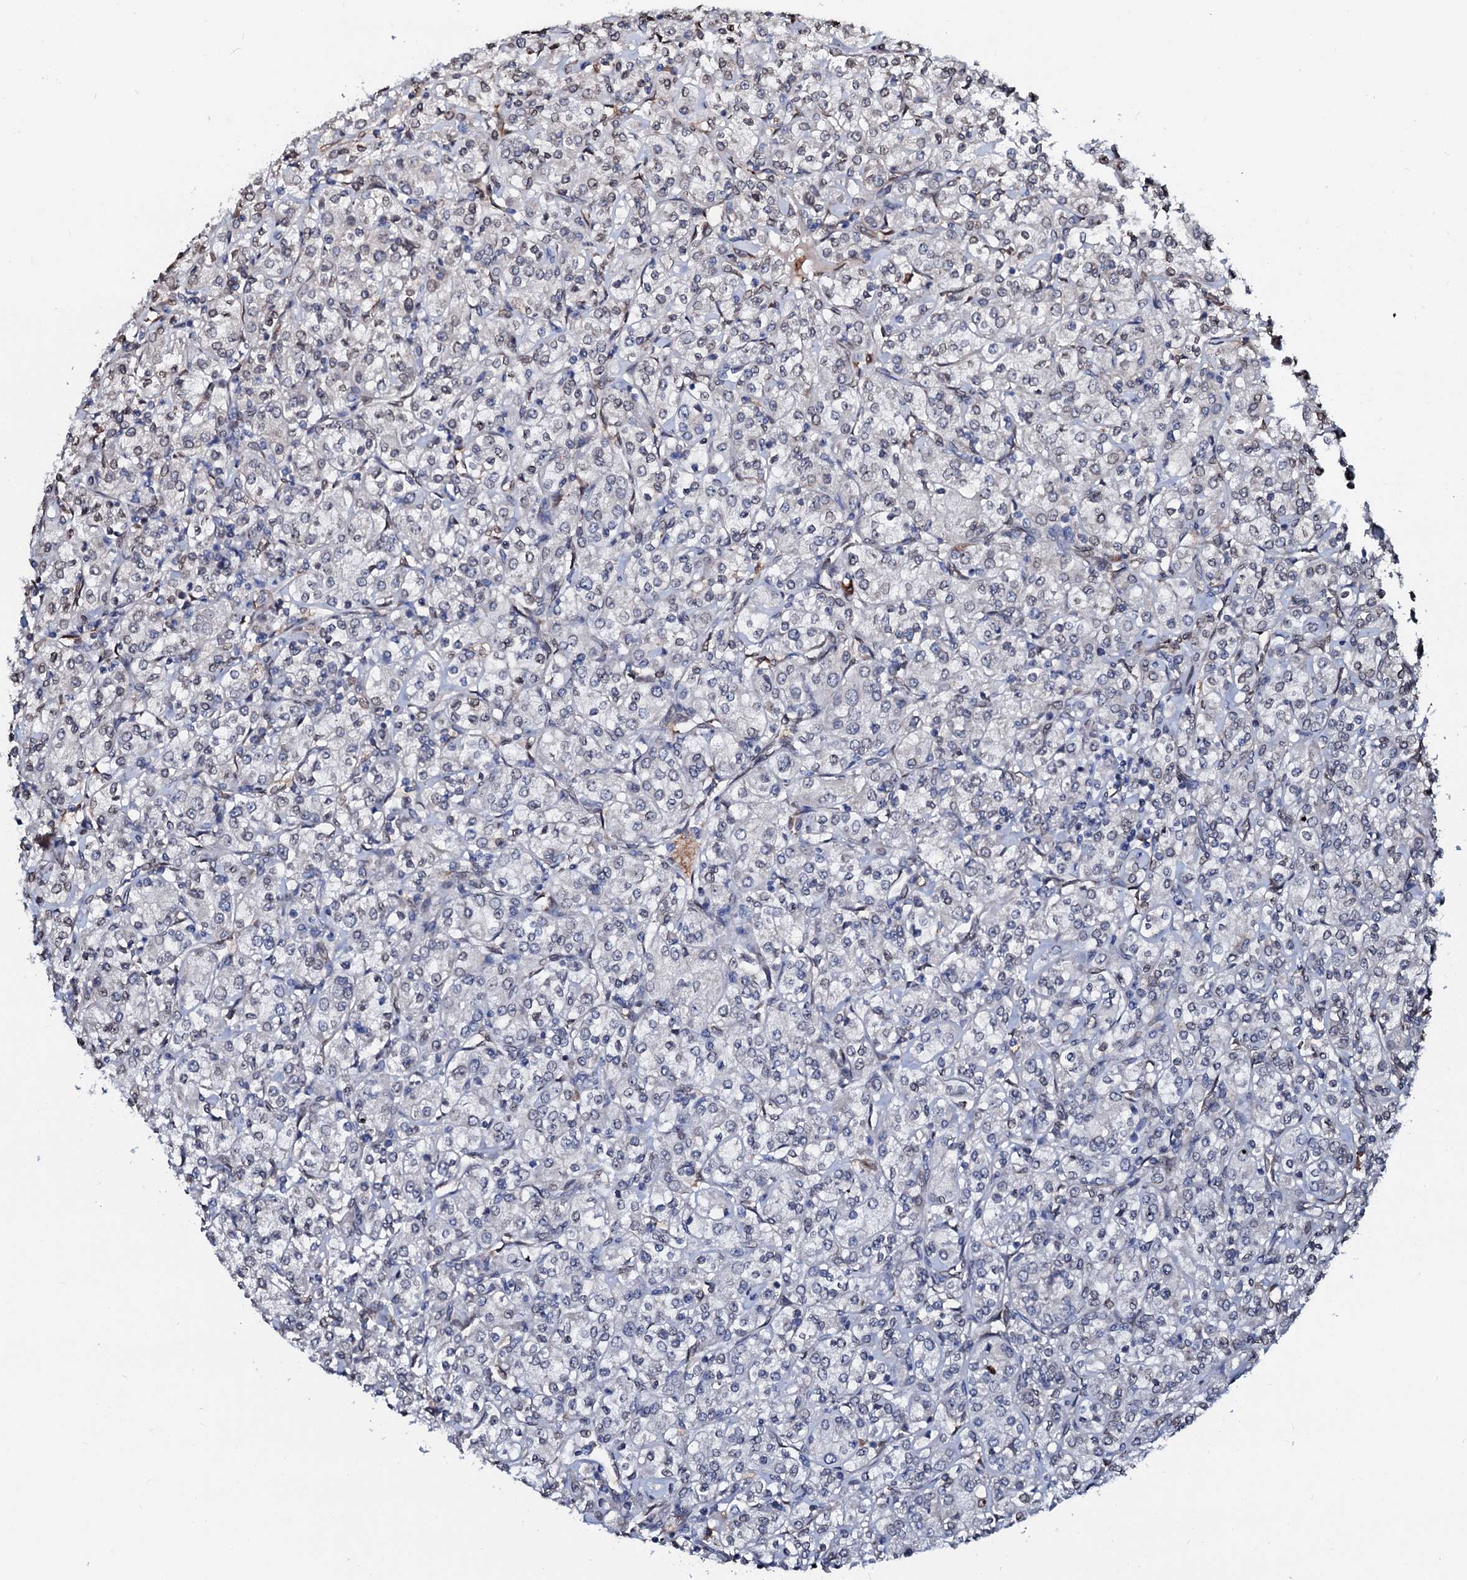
{"staining": {"intensity": "negative", "quantity": "none", "location": "none"}, "tissue": "renal cancer", "cell_type": "Tumor cells", "image_type": "cancer", "snomed": [{"axis": "morphology", "description": "Adenocarcinoma, NOS"}, {"axis": "topography", "description": "Kidney"}], "caption": "Image shows no protein expression in tumor cells of renal cancer (adenocarcinoma) tissue.", "gene": "NRP2", "patient": {"sex": "male", "age": 77}}